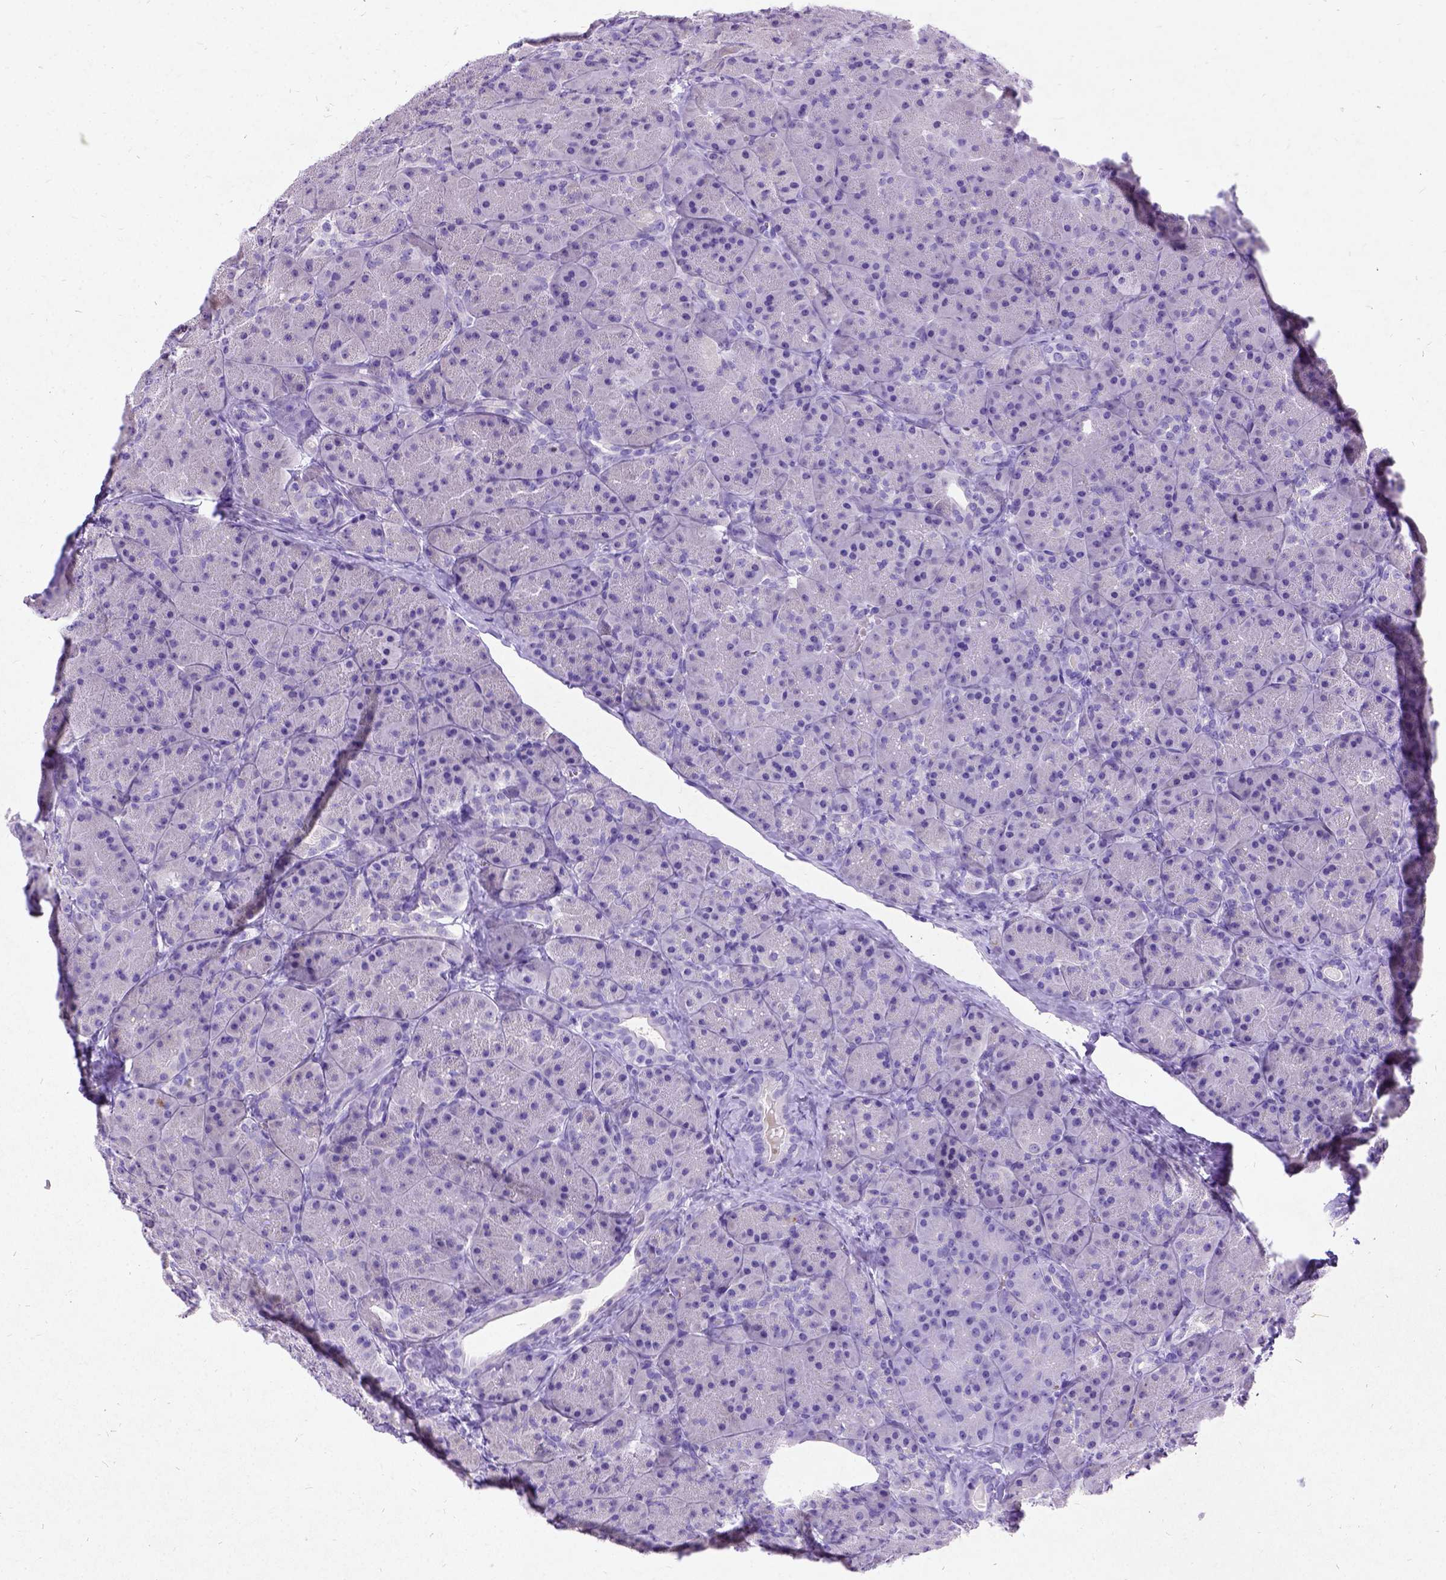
{"staining": {"intensity": "negative", "quantity": "none", "location": "none"}, "tissue": "pancreas", "cell_type": "Exocrine glandular cells", "image_type": "normal", "snomed": [{"axis": "morphology", "description": "Normal tissue, NOS"}, {"axis": "topography", "description": "Pancreas"}], "caption": "Exocrine glandular cells are negative for protein expression in unremarkable human pancreas. (Immunohistochemistry (ihc), brightfield microscopy, high magnification).", "gene": "NEUROD4", "patient": {"sex": "male", "age": 57}}